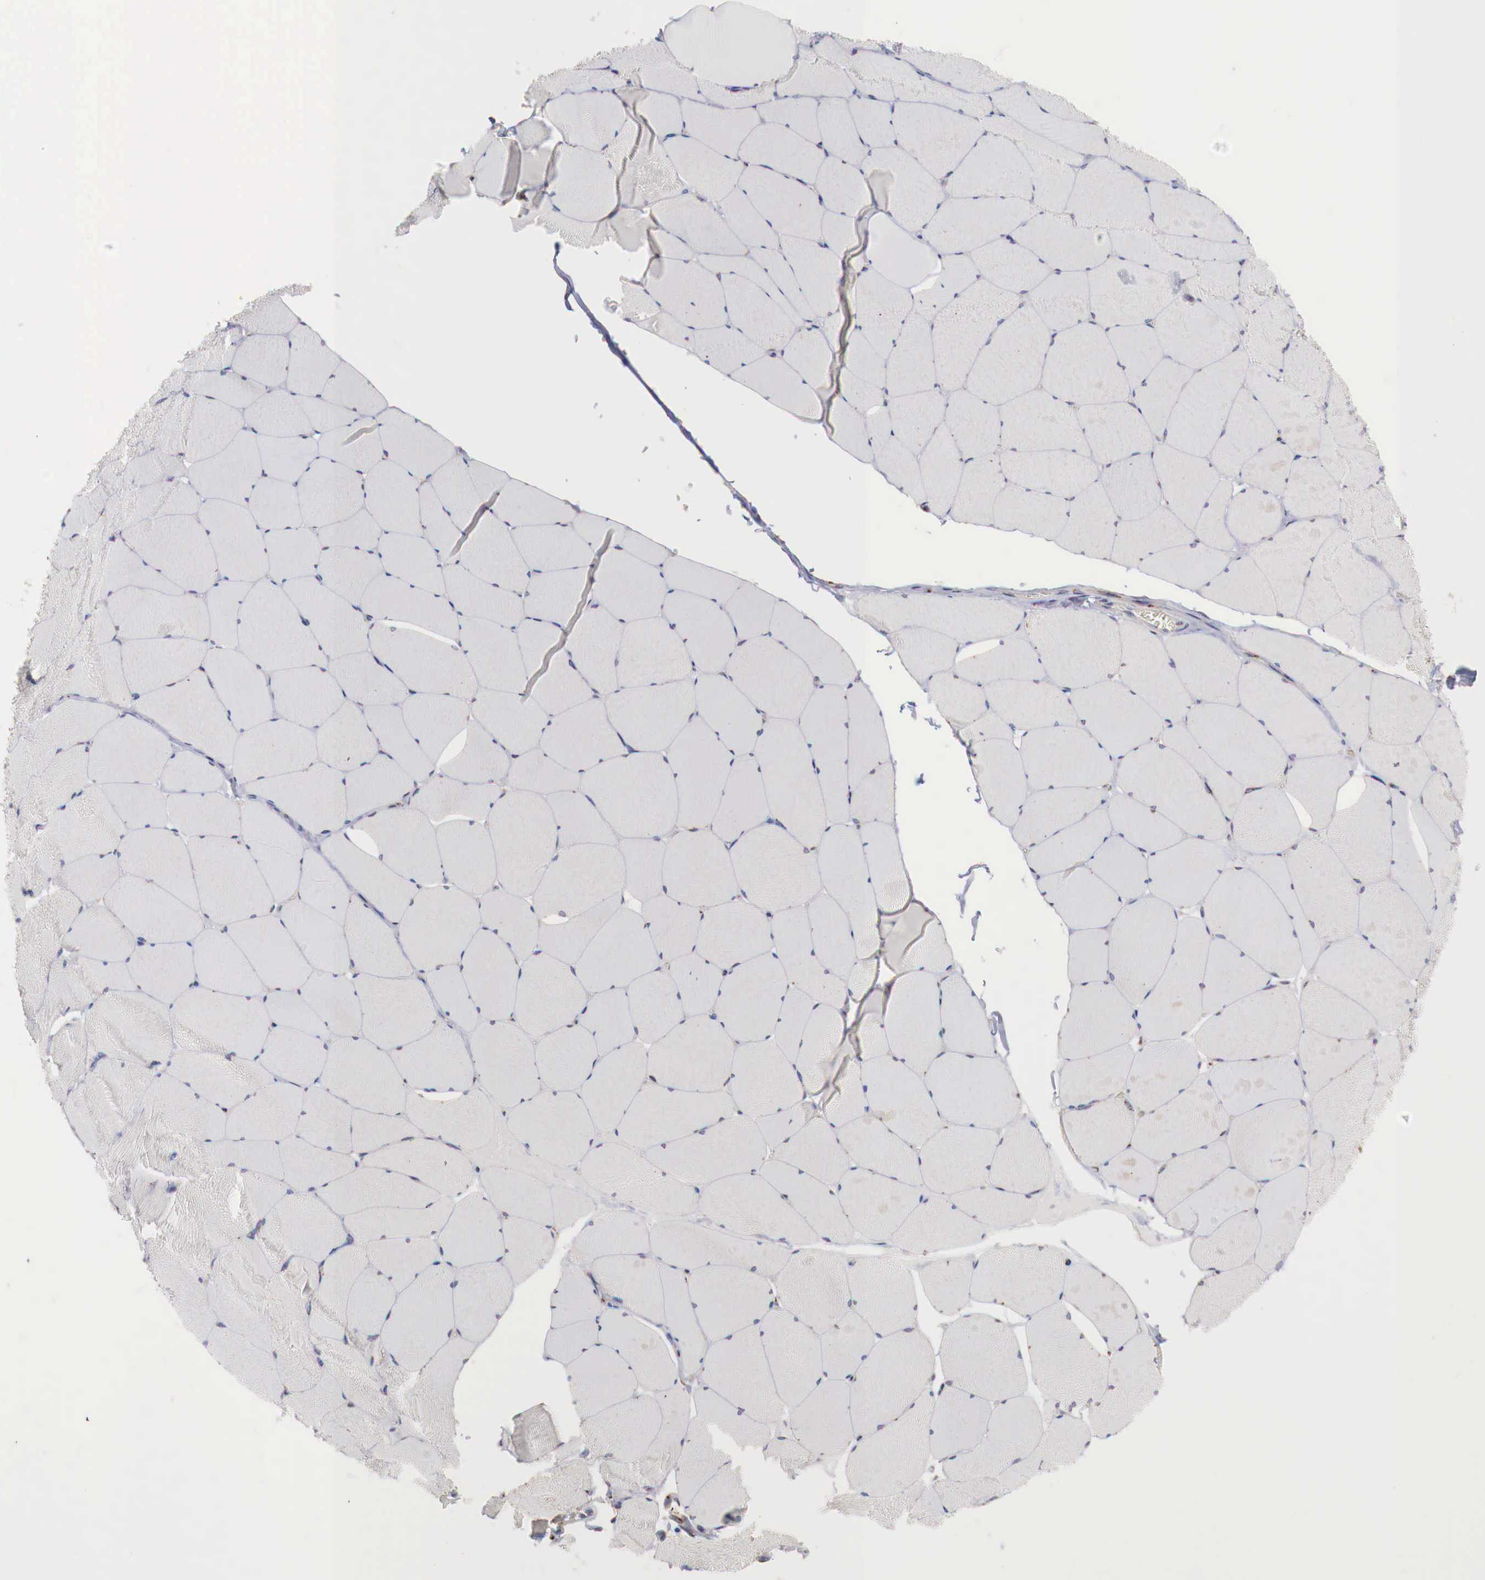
{"staining": {"intensity": "negative", "quantity": "none", "location": "none"}, "tissue": "skeletal muscle", "cell_type": "Myocytes", "image_type": "normal", "snomed": [{"axis": "morphology", "description": "Normal tissue, NOS"}, {"axis": "topography", "description": "Skeletal muscle"}, {"axis": "topography", "description": "Salivary gland"}], "caption": "IHC micrograph of unremarkable human skeletal muscle stained for a protein (brown), which reveals no positivity in myocytes.", "gene": "SYAP1", "patient": {"sex": "male", "age": 62}}